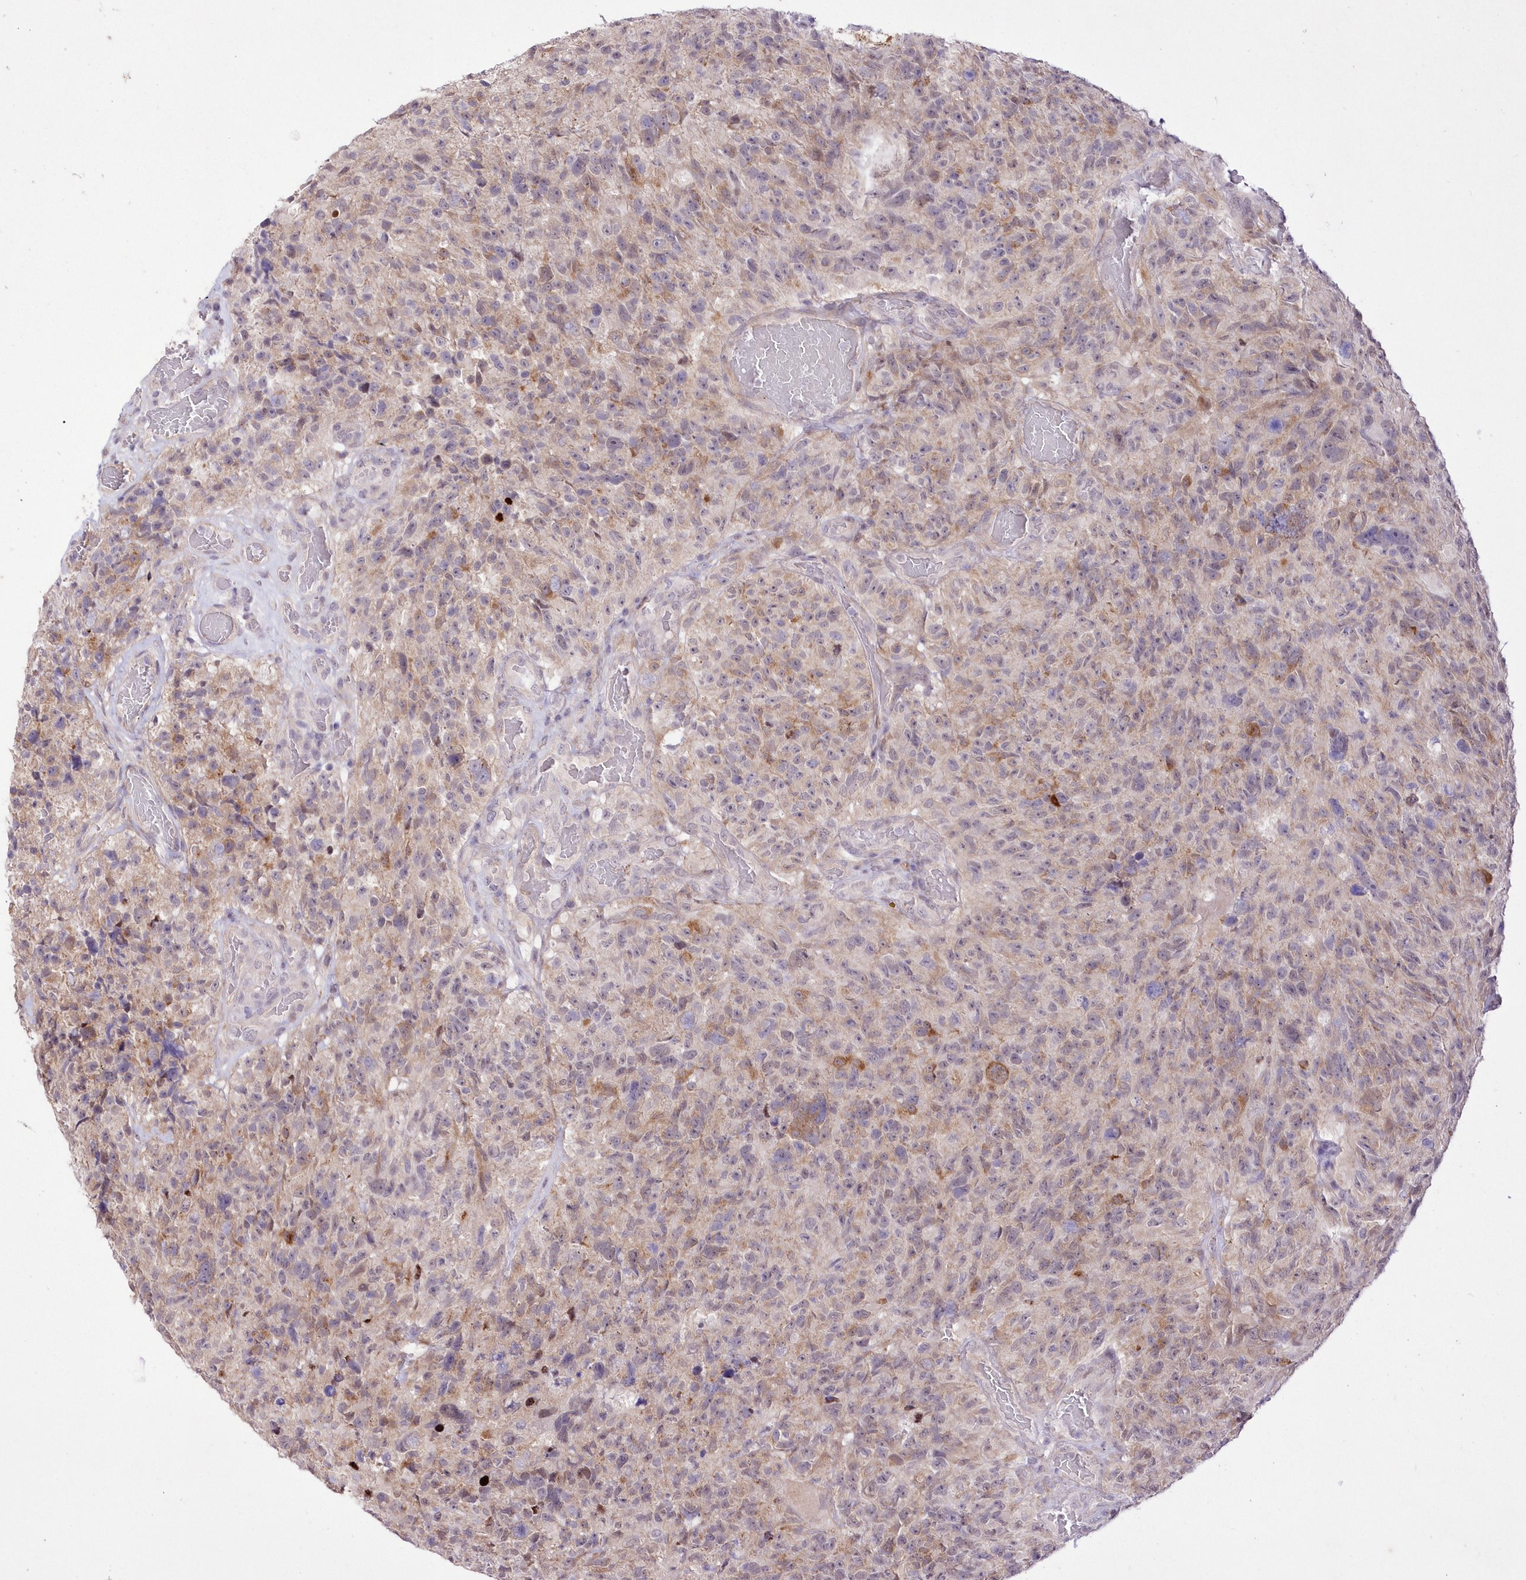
{"staining": {"intensity": "weak", "quantity": "25%-75%", "location": "cytoplasmic/membranous"}, "tissue": "glioma", "cell_type": "Tumor cells", "image_type": "cancer", "snomed": [{"axis": "morphology", "description": "Glioma, malignant, High grade"}, {"axis": "topography", "description": "Brain"}], "caption": "Glioma stained with a brown dye shows weak cytoplasmic/membranous positive positivity in approximately 25%-75% of tumor cells.", "gene": "FAM241B", "patient": {"sex": "male", "age": 69}}